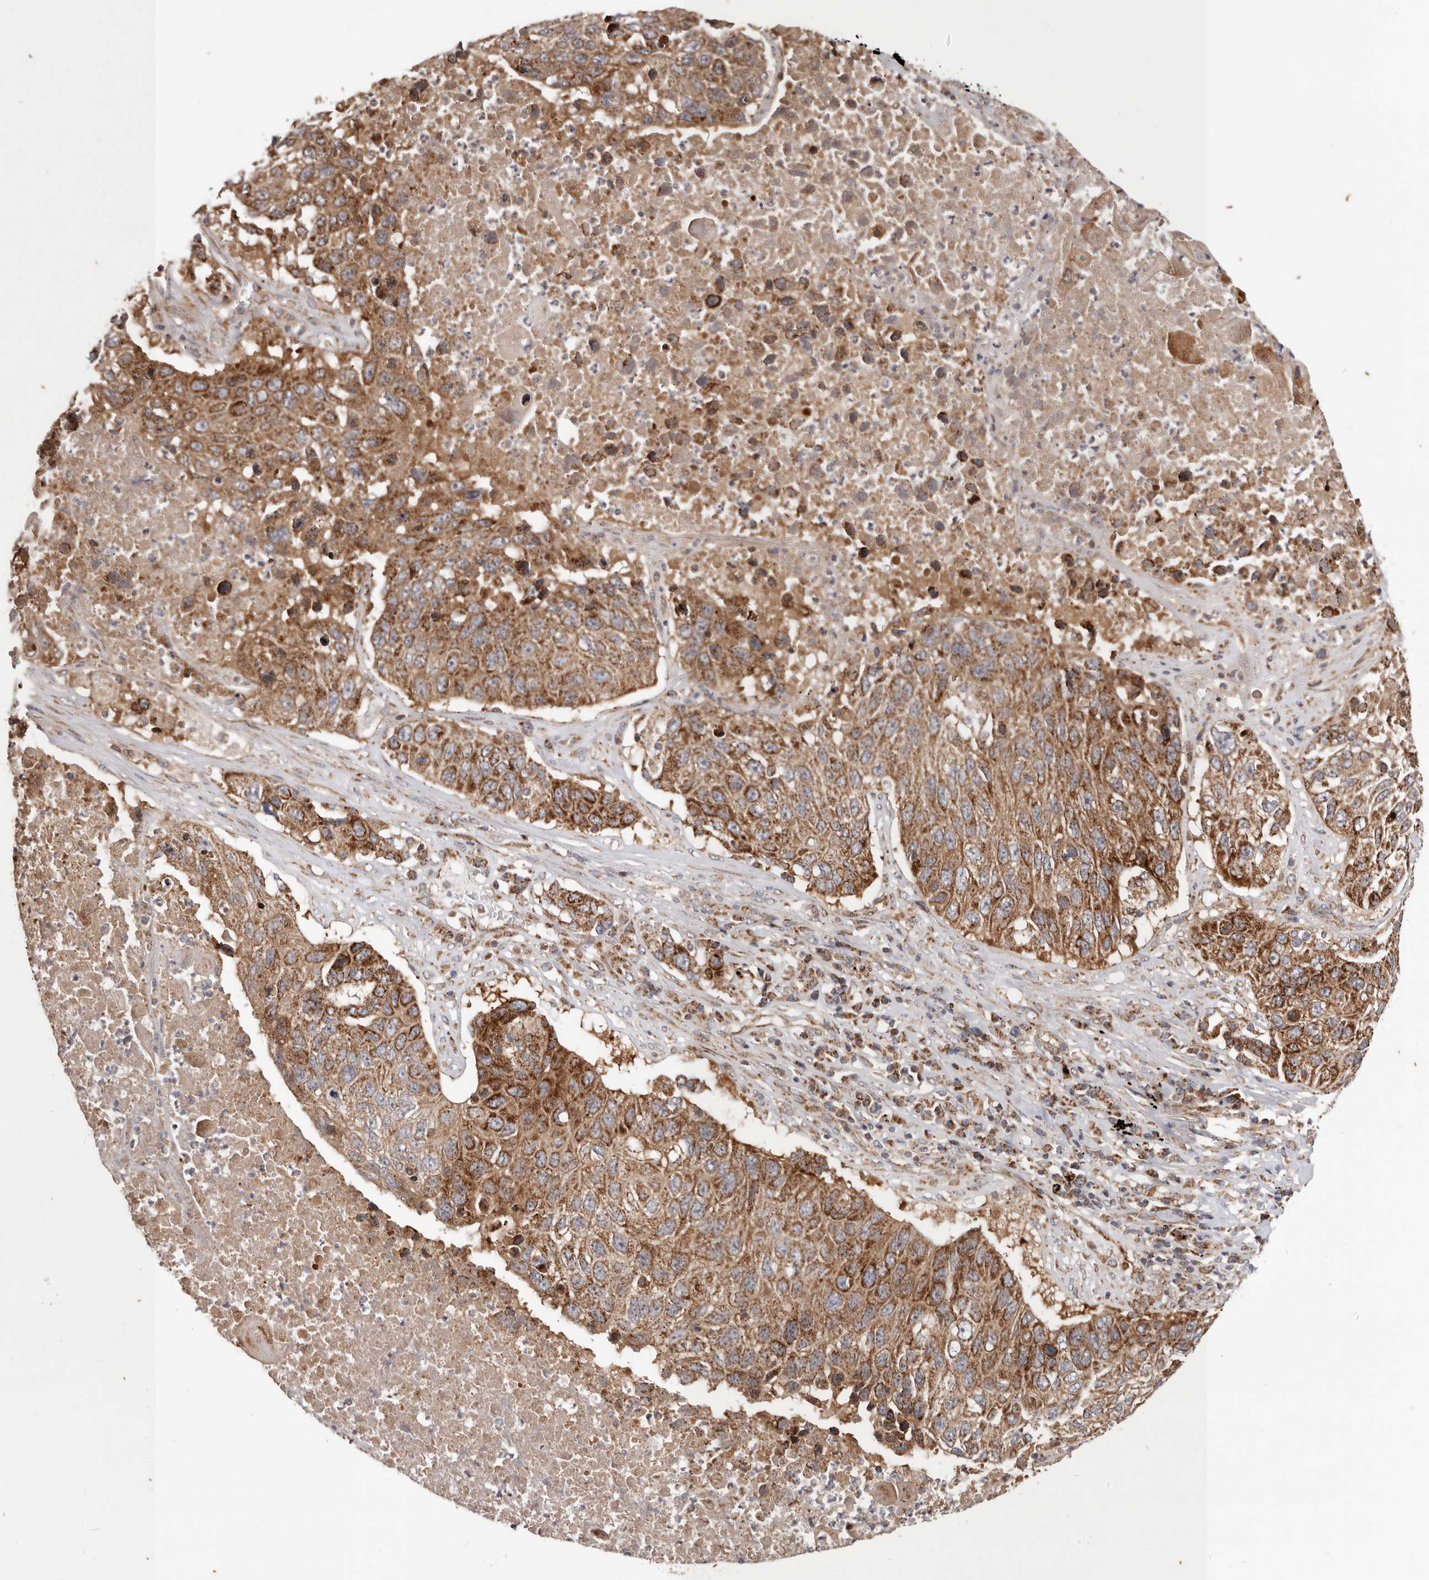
{"staining": {"intensity": "strong", "quantity": ">75%", "location": "cytoplasmic/membranous"}, "tissue": "lung cancer", "cell_type": "Tumor cells", "image_type": "cancer", "snomed": [{"axis": "morphology", "description": "Squamous cell carcinoma, NOS"}, {"axis": "topography", "description": "Lung"}], "caption": "Lung cancer stained with a protein marker displays strong staining in tumor cells.", "gene": "MRPS10", "patient": {"sex": "male", "age": 61}}